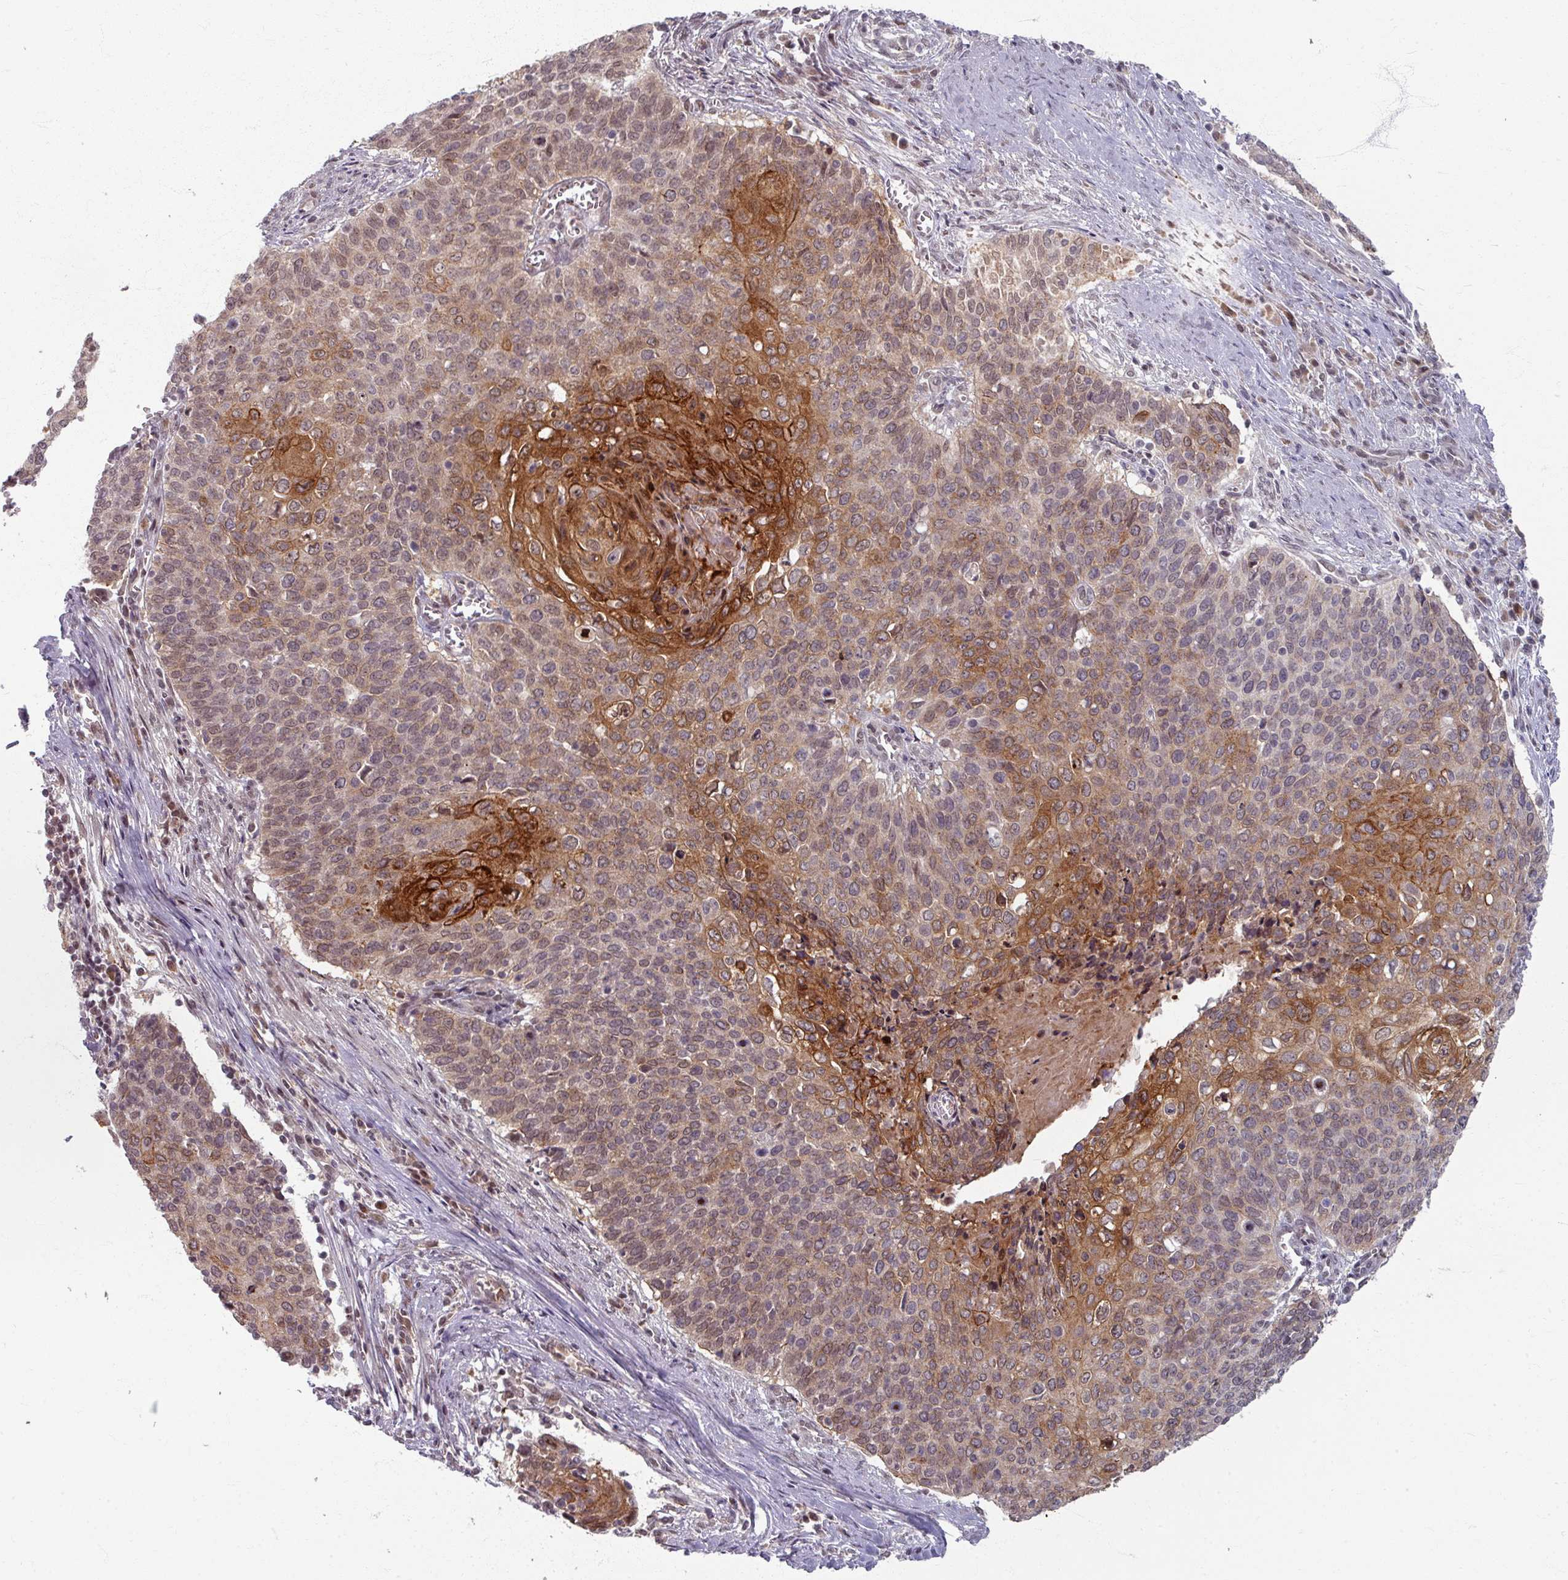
{"staining": {"intensity": "moderate", "quantity": ">75%", "location": "cytoplasmic/membranous"}, "tissue": "cervical cancer", "cell_type": "Tumor cells", "image_type": "cancer", "snomed": [{"axis": "morphology", "description": "Squamous cell carcinoma, NOS"}, {"axis": "topography", "description": "Cervix"}], "caption": "This image displays immunohistochemistry staining of human cervical squamous cell carcinoma, with medium moderate cytoplasmic/membranous staining in about >75% of tumor cells.", "gene": "KLC3", "patient": {"sex": "female", "age": 39}}